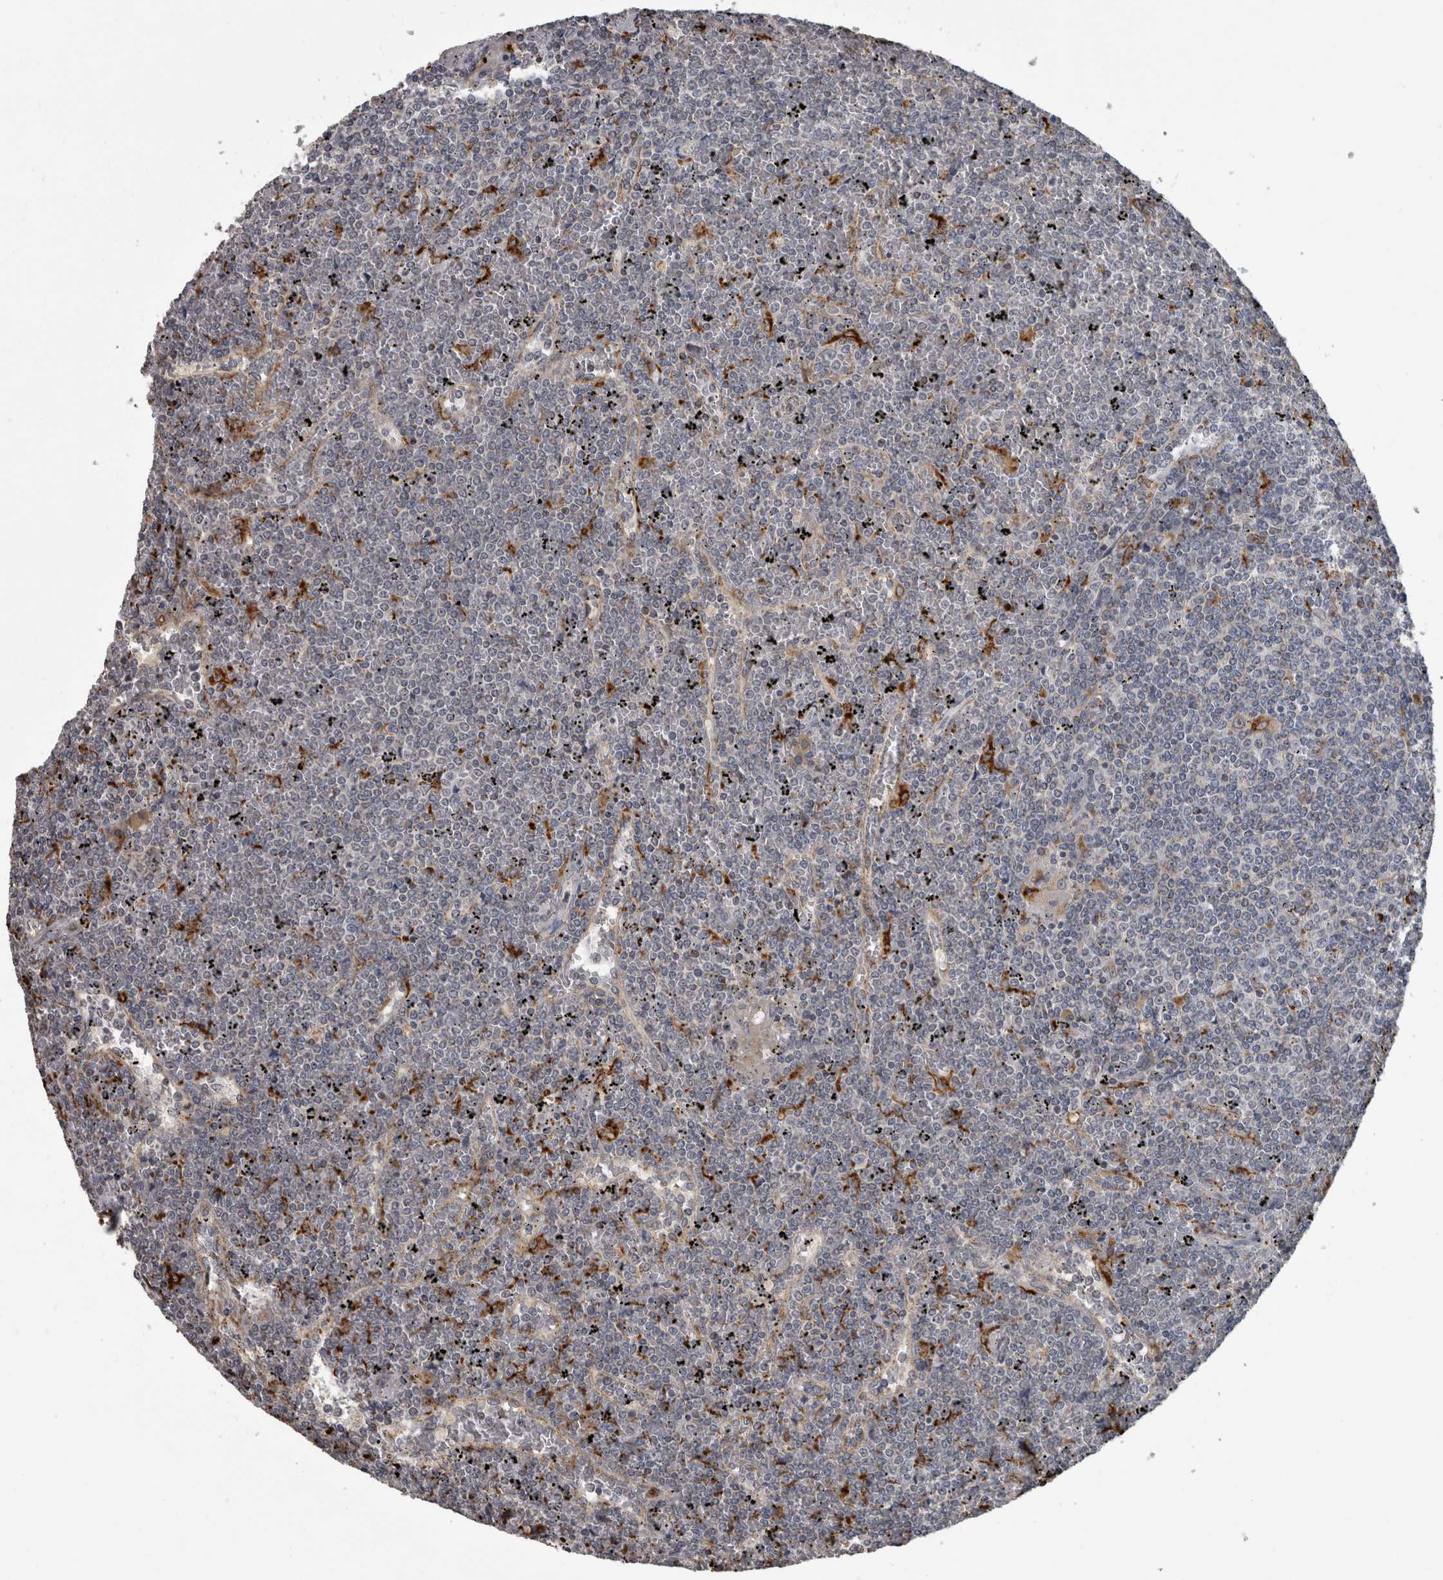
{"staining": {"intensity": "negative", "quantity": "none", "location": "none"}, "tissue": "lymphoma", "cell_type": "Tumor cells", "image_type": "cancer", "snomed": [{"axis": "morphology", "description": "Malignant lymphoma, non-Hodgkin's type, Low grade"}, {"axis": "topography", "description": "Spleen"}], "caption": "This is a micrograph of immunohistochemistry staining of low-grade malignant lymphoma, non-Hodgkin's type, which shows no staining in tumor cells.", "gene": "NAAA", "patient": {"sex": "female", "age": 19}}